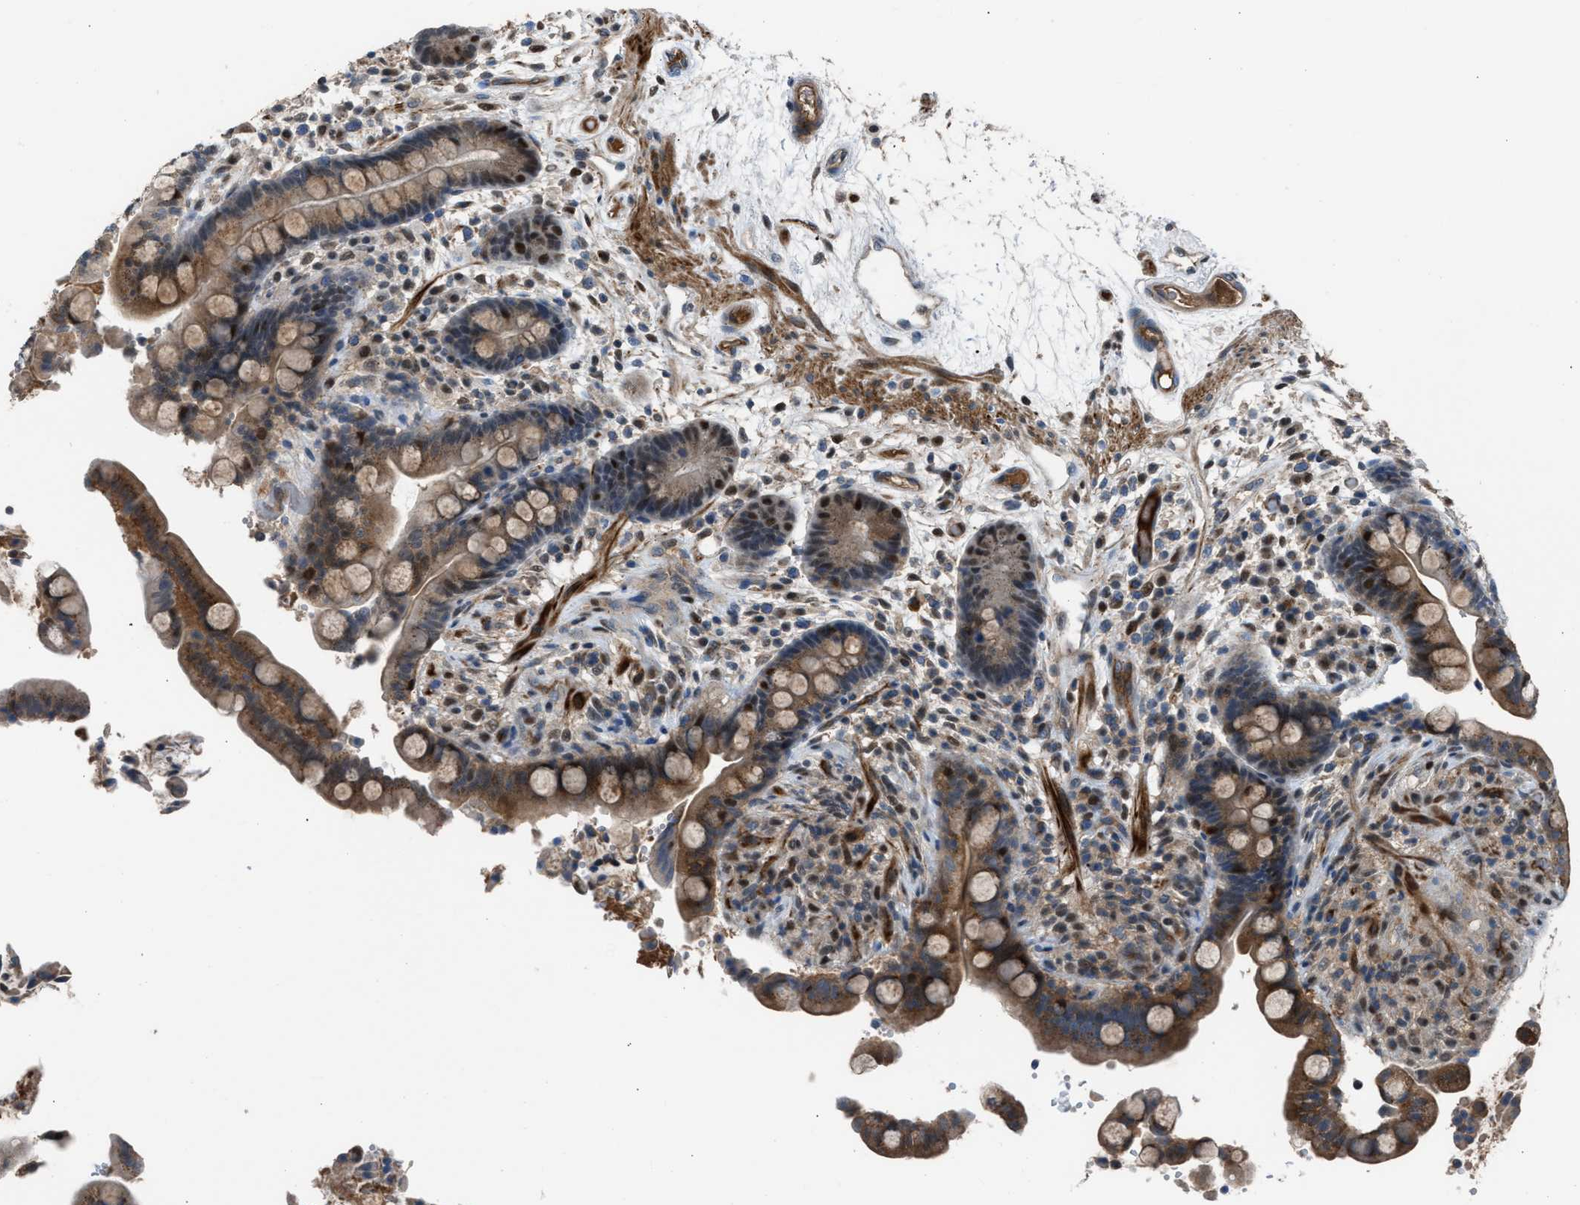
{"staining": {"intensity": "moderate", "quantity": ">75%", "location": "cytoplasmic/membranous"}, "tissue": "colon", "cell_type": "Endothelial cells", "image_type": "normal", "snomed": [{"axis": "morphology", "description": "Normal tissue, NOS"}, {"axis": "topography", "description": "Colon"}], "caption": "A brown stain highlights moderate cytoplasmic/membranous expression of a protein in endothelial cells of normal human colon. The staining was performed using DAB to visualize the protein expression in brown, while the nuclei were stained in blue with hematoxylin (Magnification: 20x).", "gene": "CRTC1", "patient": {"sex": "male", "age": 73}}